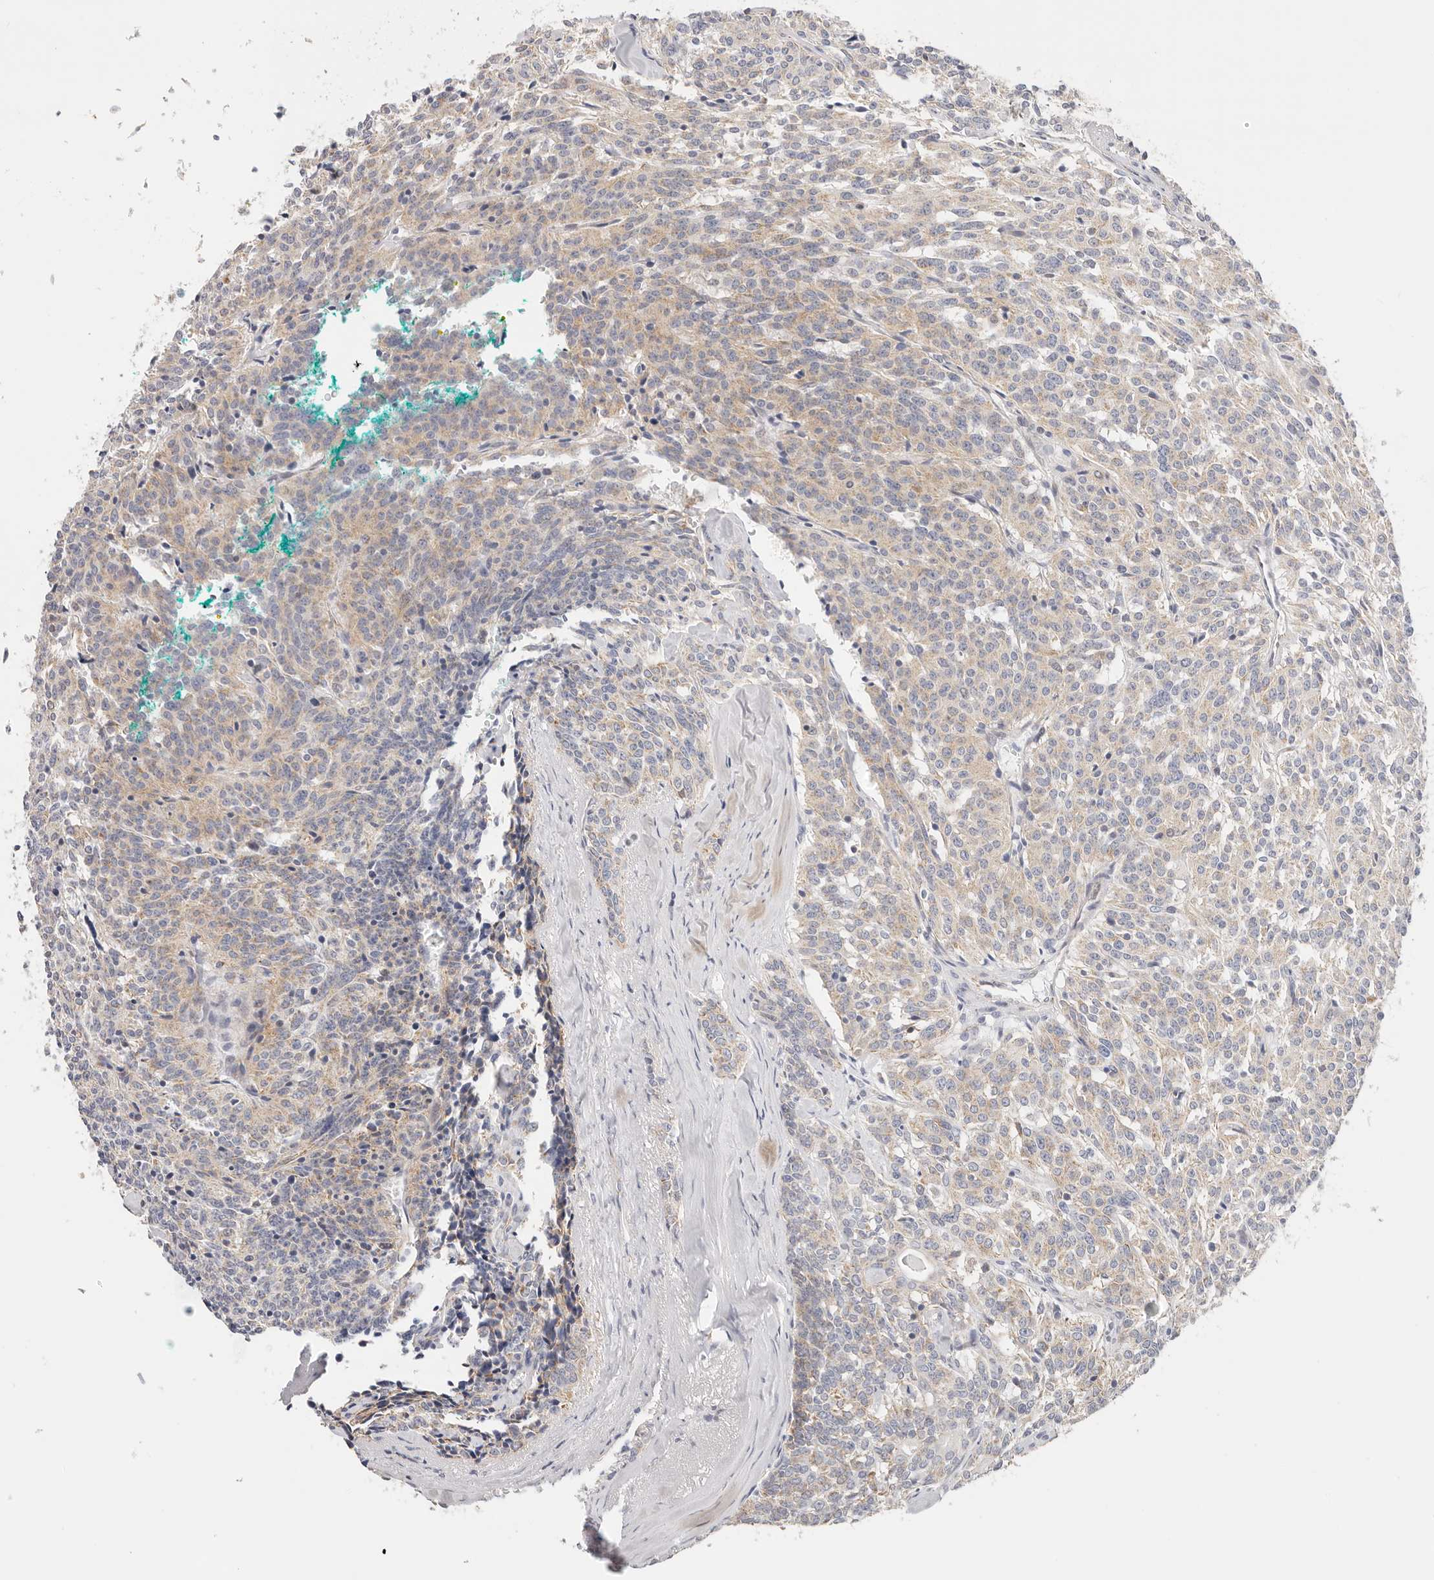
{"staining": {"intensity": "weak", "quantity": ">75%", "location": "cytoplasmic/membranous"}, "tissue": "carcinoid", "cell_type": "Tumor cells", "image_type": "cancer", "snomed": [{"axis": "morphology", "description": "Carcinoid, malignant, NOS"}, {"axis": "topography", "description": "Lung"}], "caption": "IHC of human carcinoid reveals low levels of weak cytoplasmic/membranous positivity in about >75% of tumor cells.", "gene": "AFDN", "patient": {"sex": "female", "age": 46}}